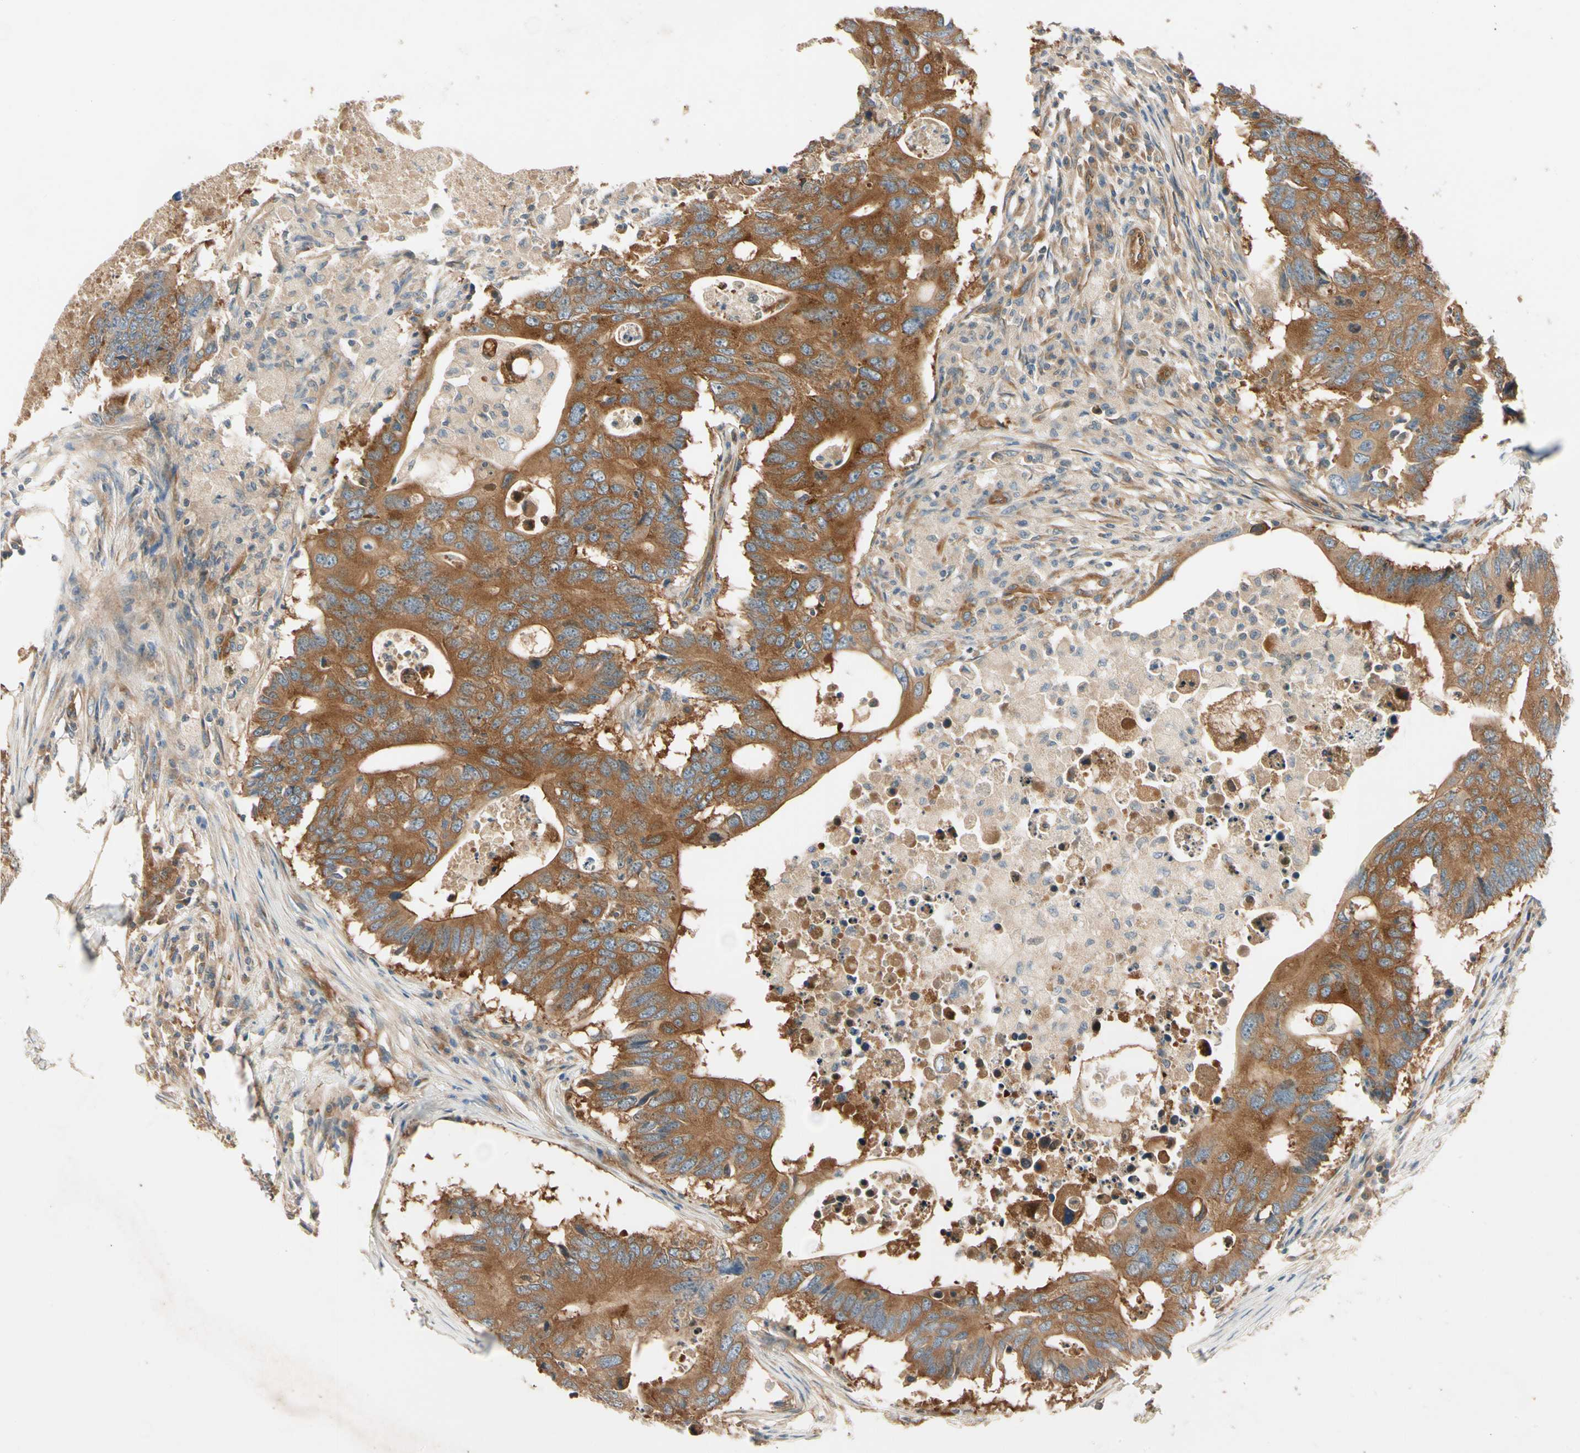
{"staining": {"intensity": "strong", "quantity": ">75%", "location": "cytoplasmic/membranous"}, "tissue": "colorectal cancer", "cell_type": "Tumor cells", "image_type": "cancer", "snomed": [{"axis": "morphology", "description": "Adenocarcinoma, NOS"}, {"axis": "topography", "description": "Colon"}], "caption": "The immunohistochemical stain shows strong cytoplasmic/membranous staining in tumor cells of colorectal cancer tissue.", "gene": "ROCK2", "patient": {"sex": "male", "age": 71}}